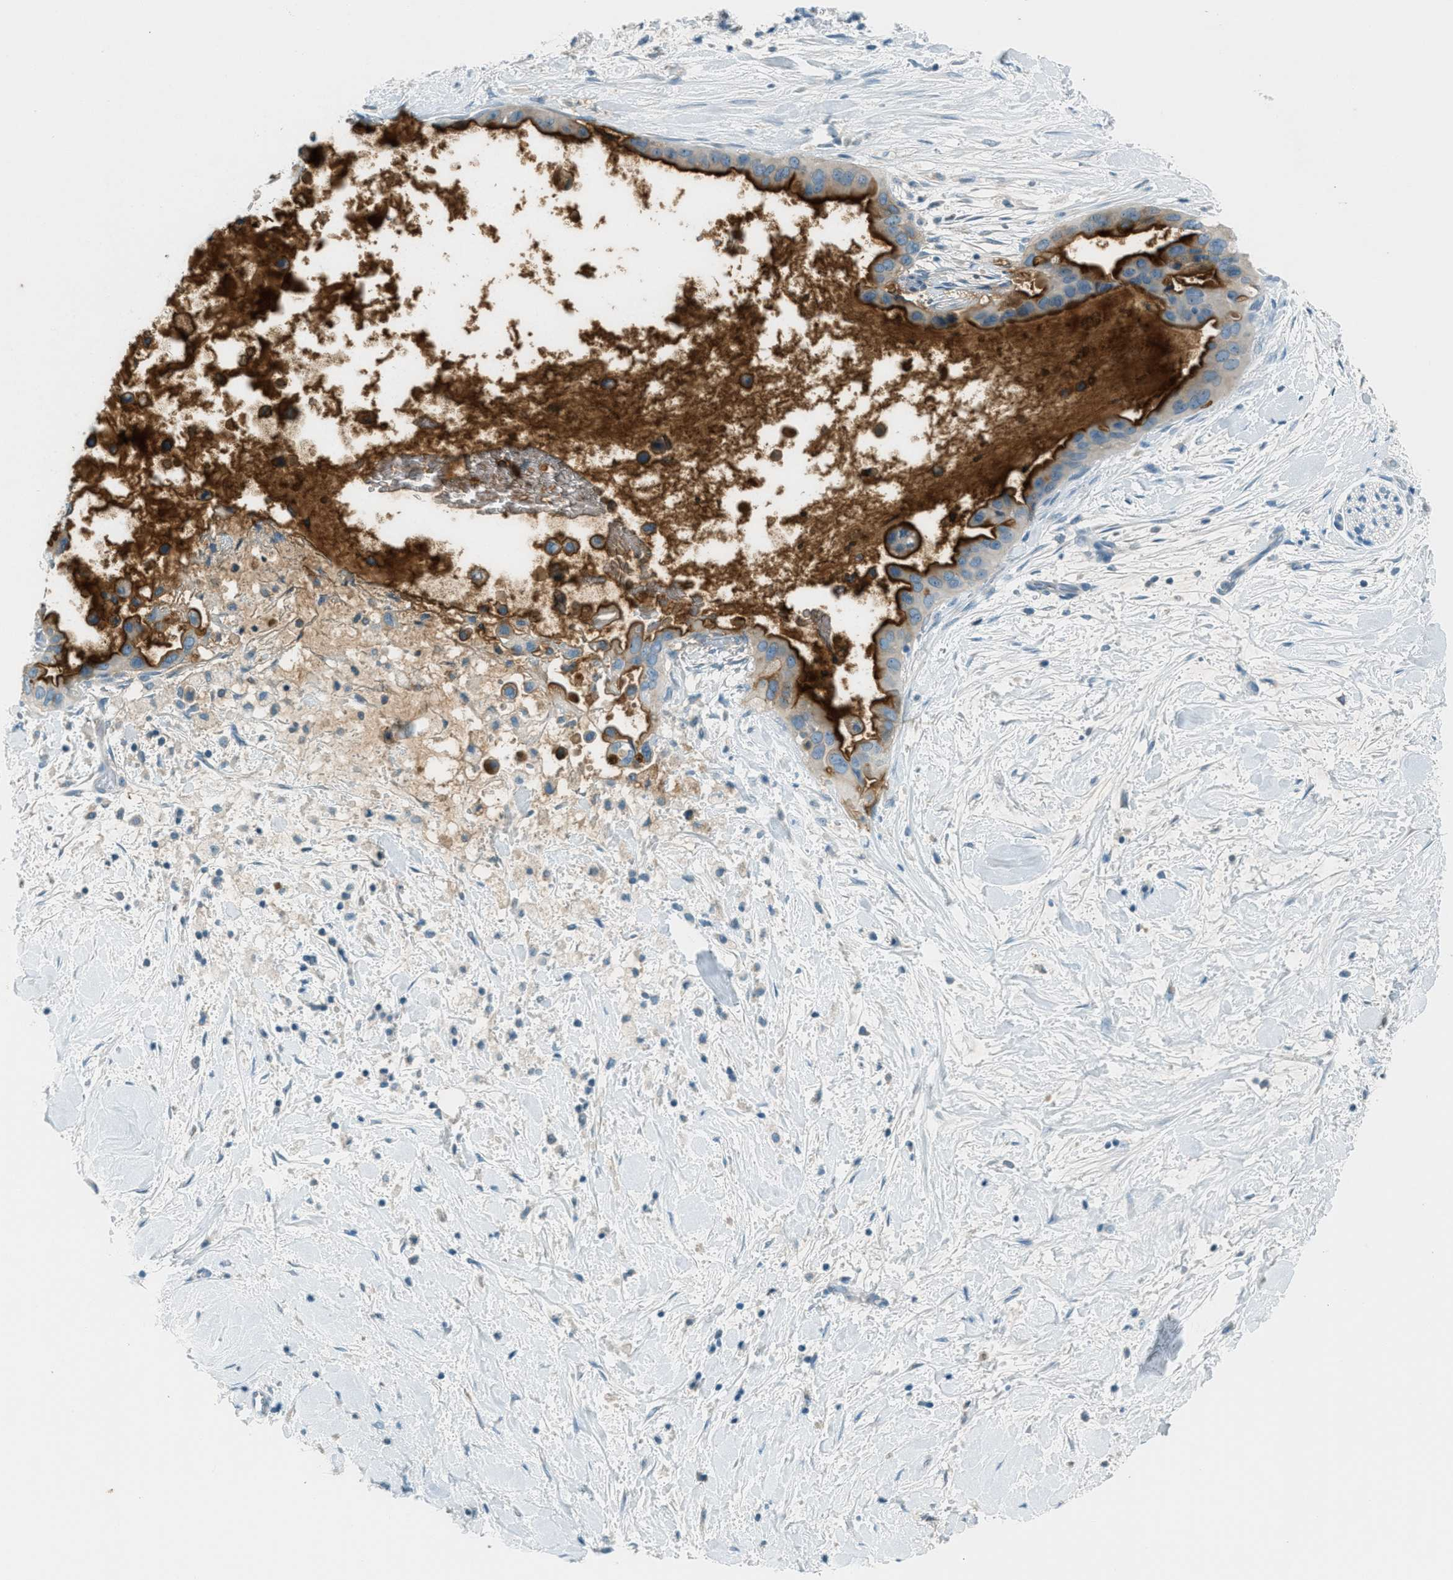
{"staining": {"intensity": "strong", "quantity": "25%-75%", "location": "cytoplasmic/membranous"}, "tissue": "pancreatic cancer", "cell_type": "Tumor cells", "image_type": "cancer", "snomed": [{"axis": "morphology", "description": "Adenocarcinoma, NOS"}, {"axis": "topography", "description": "Pancreas"}], "caption": "Strong cytoplasmic/membranous protein positivity is present in about 25%-75% of tumor cells in pancreatic adenocarcinoma.", "gene": "MSLN", "patient": {"sex": "male", "age": 55}}